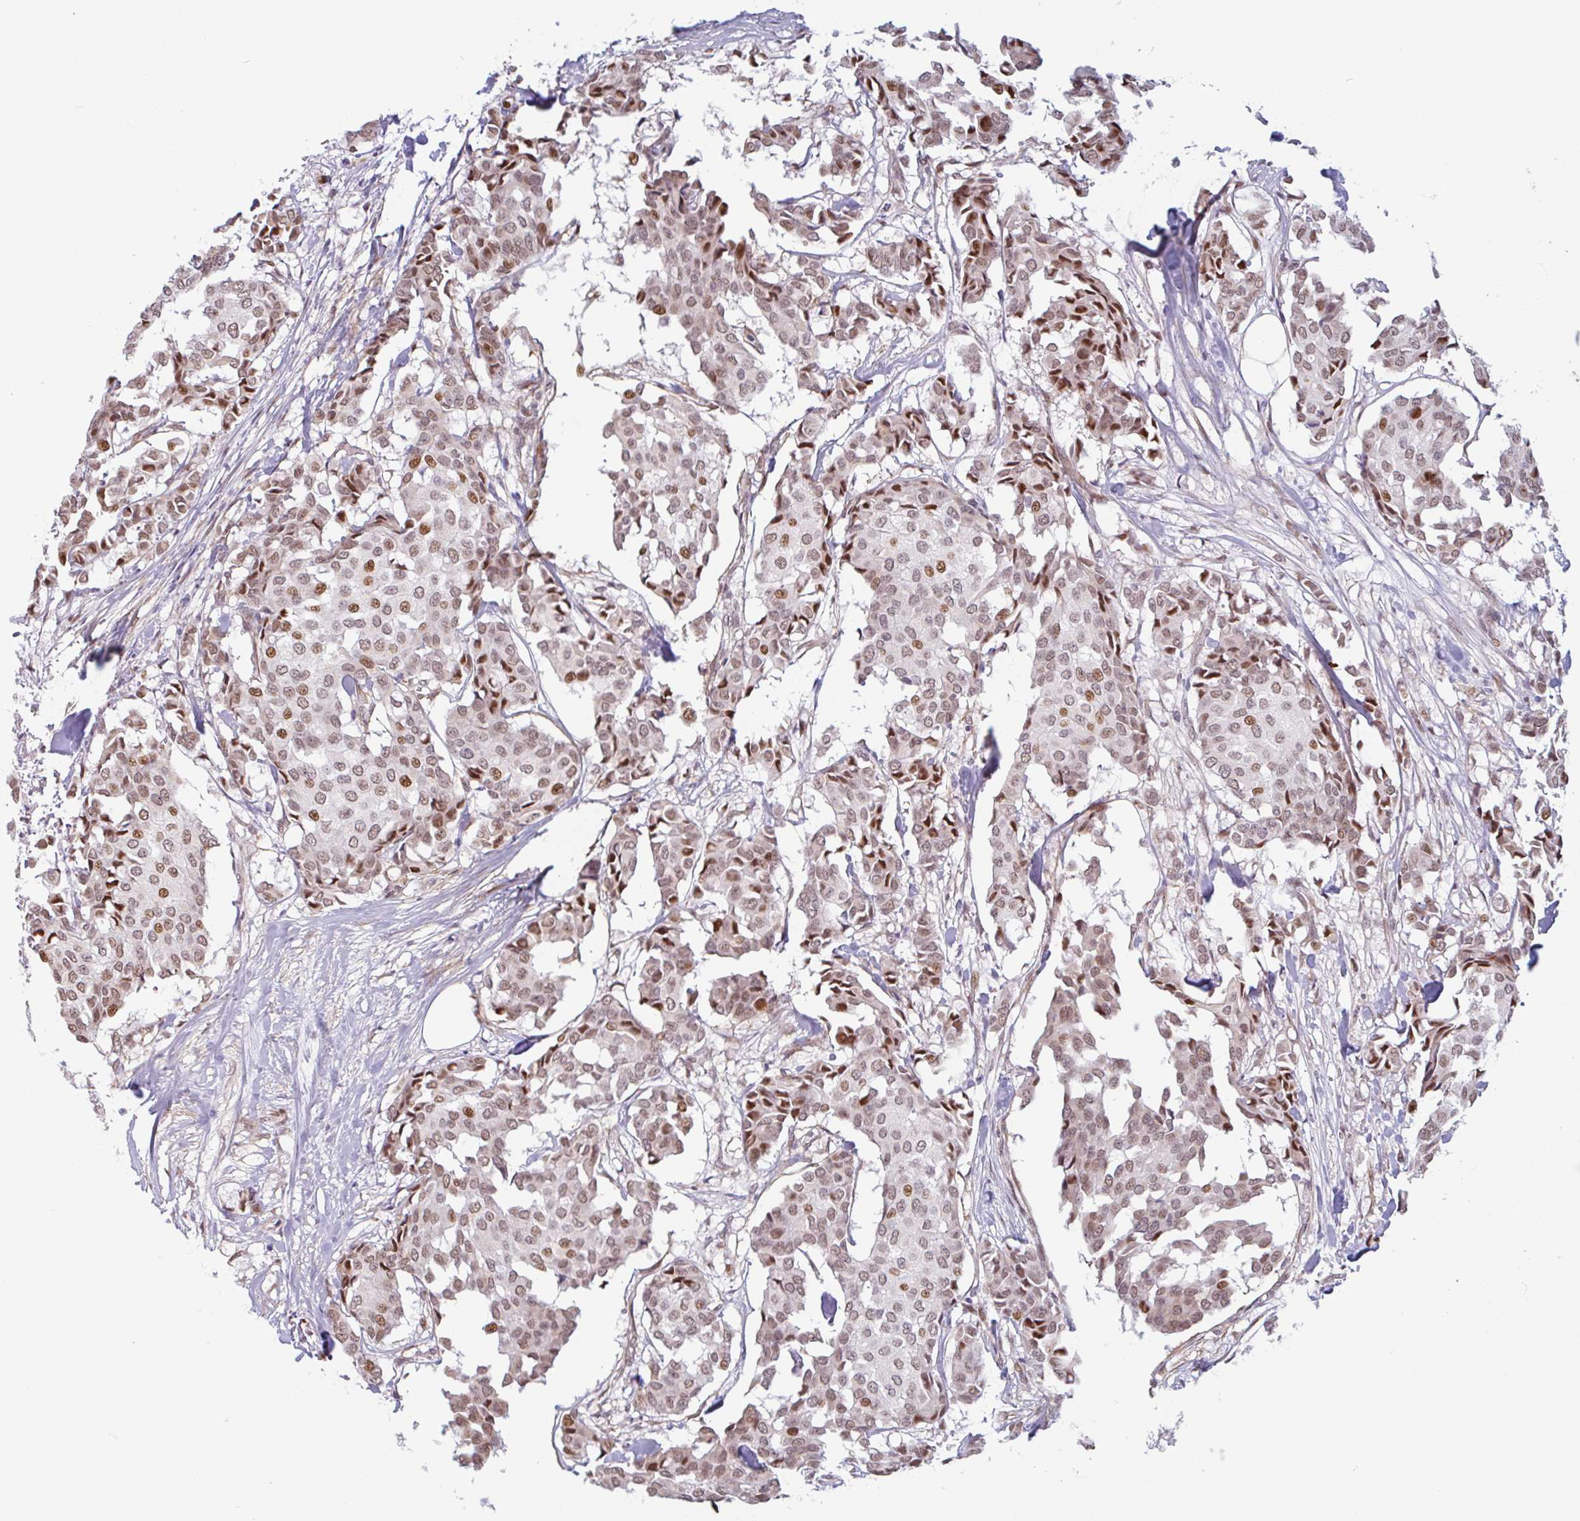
{"staining": {"intensity": "moderate", "quantity": ">75%", "location": "nuclear"}, "tissue": "breast cancer", "cell_type": "Tumor cells", "image_type": "cancer", "snomed": [{"axis": "morphology", "description": "Duct carcinoma"}, {"axis": "topography", "description": "Breast"}], "caption": "Protein expression analysis of invasive ductal carcinoma (breast) exhibits moderate nuclear expression in about >75% of tumor cells.", "gene": "TMEM119", "patient": {"sex": "female", "age": 75}}